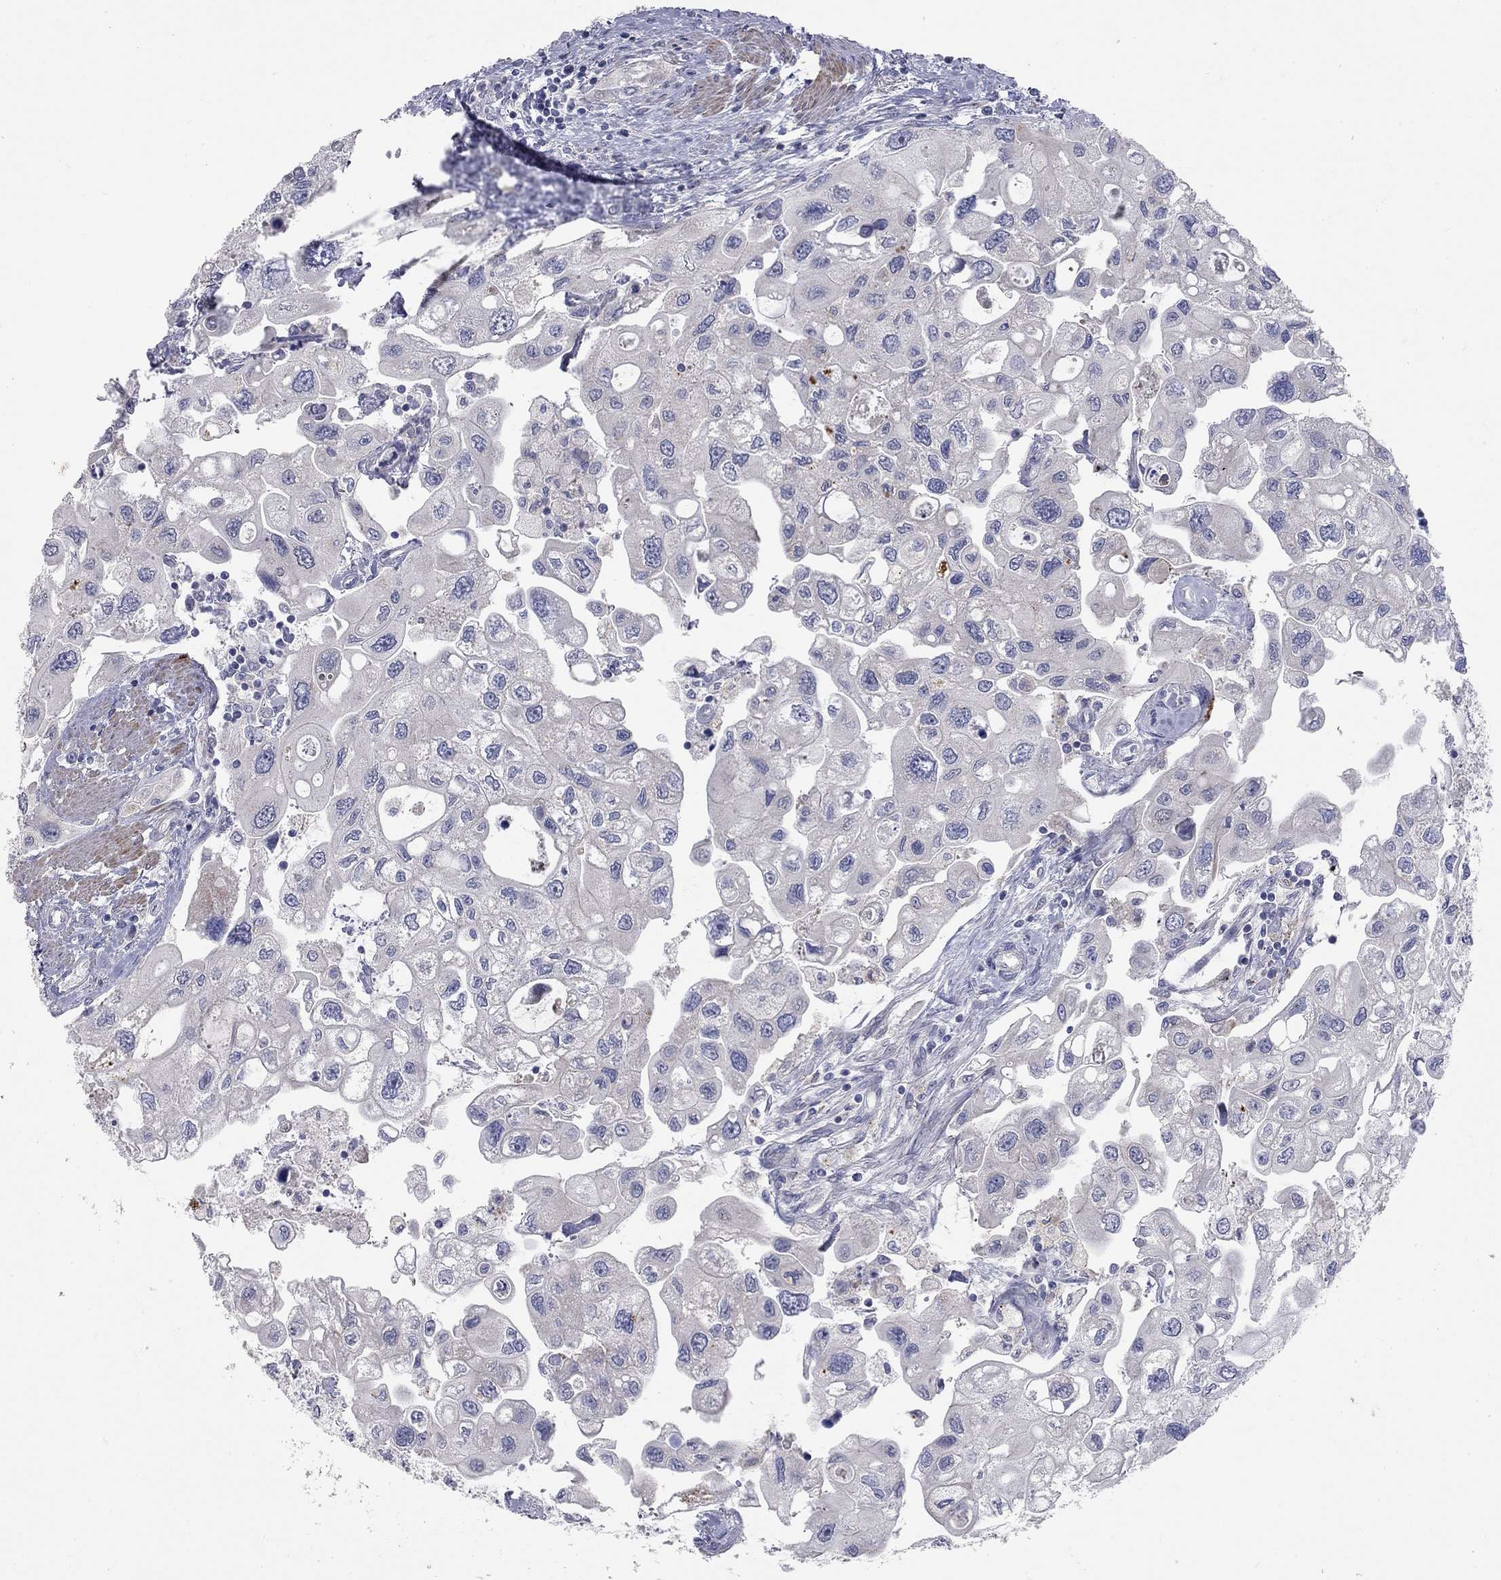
{"staining": {"intensity": "negative", "quantity": "none", "location": "none"}, "tissue": "urothelial cancer", "cell_type": "Tumor cells", "image_type": "cancer", "snomed": [{"axis": "morphology", "description": "Urothelial carcinoma, High grade"}, {"axis": "topography", "description": "Urinary bladder"}], "caption": "Human urothelial cancer stained for a protein using immunohistochemistry (IHC) displays no expression in tumor cells.", "gene": "KANSL1L", "patient": {"sex": "male", "age": 59}}